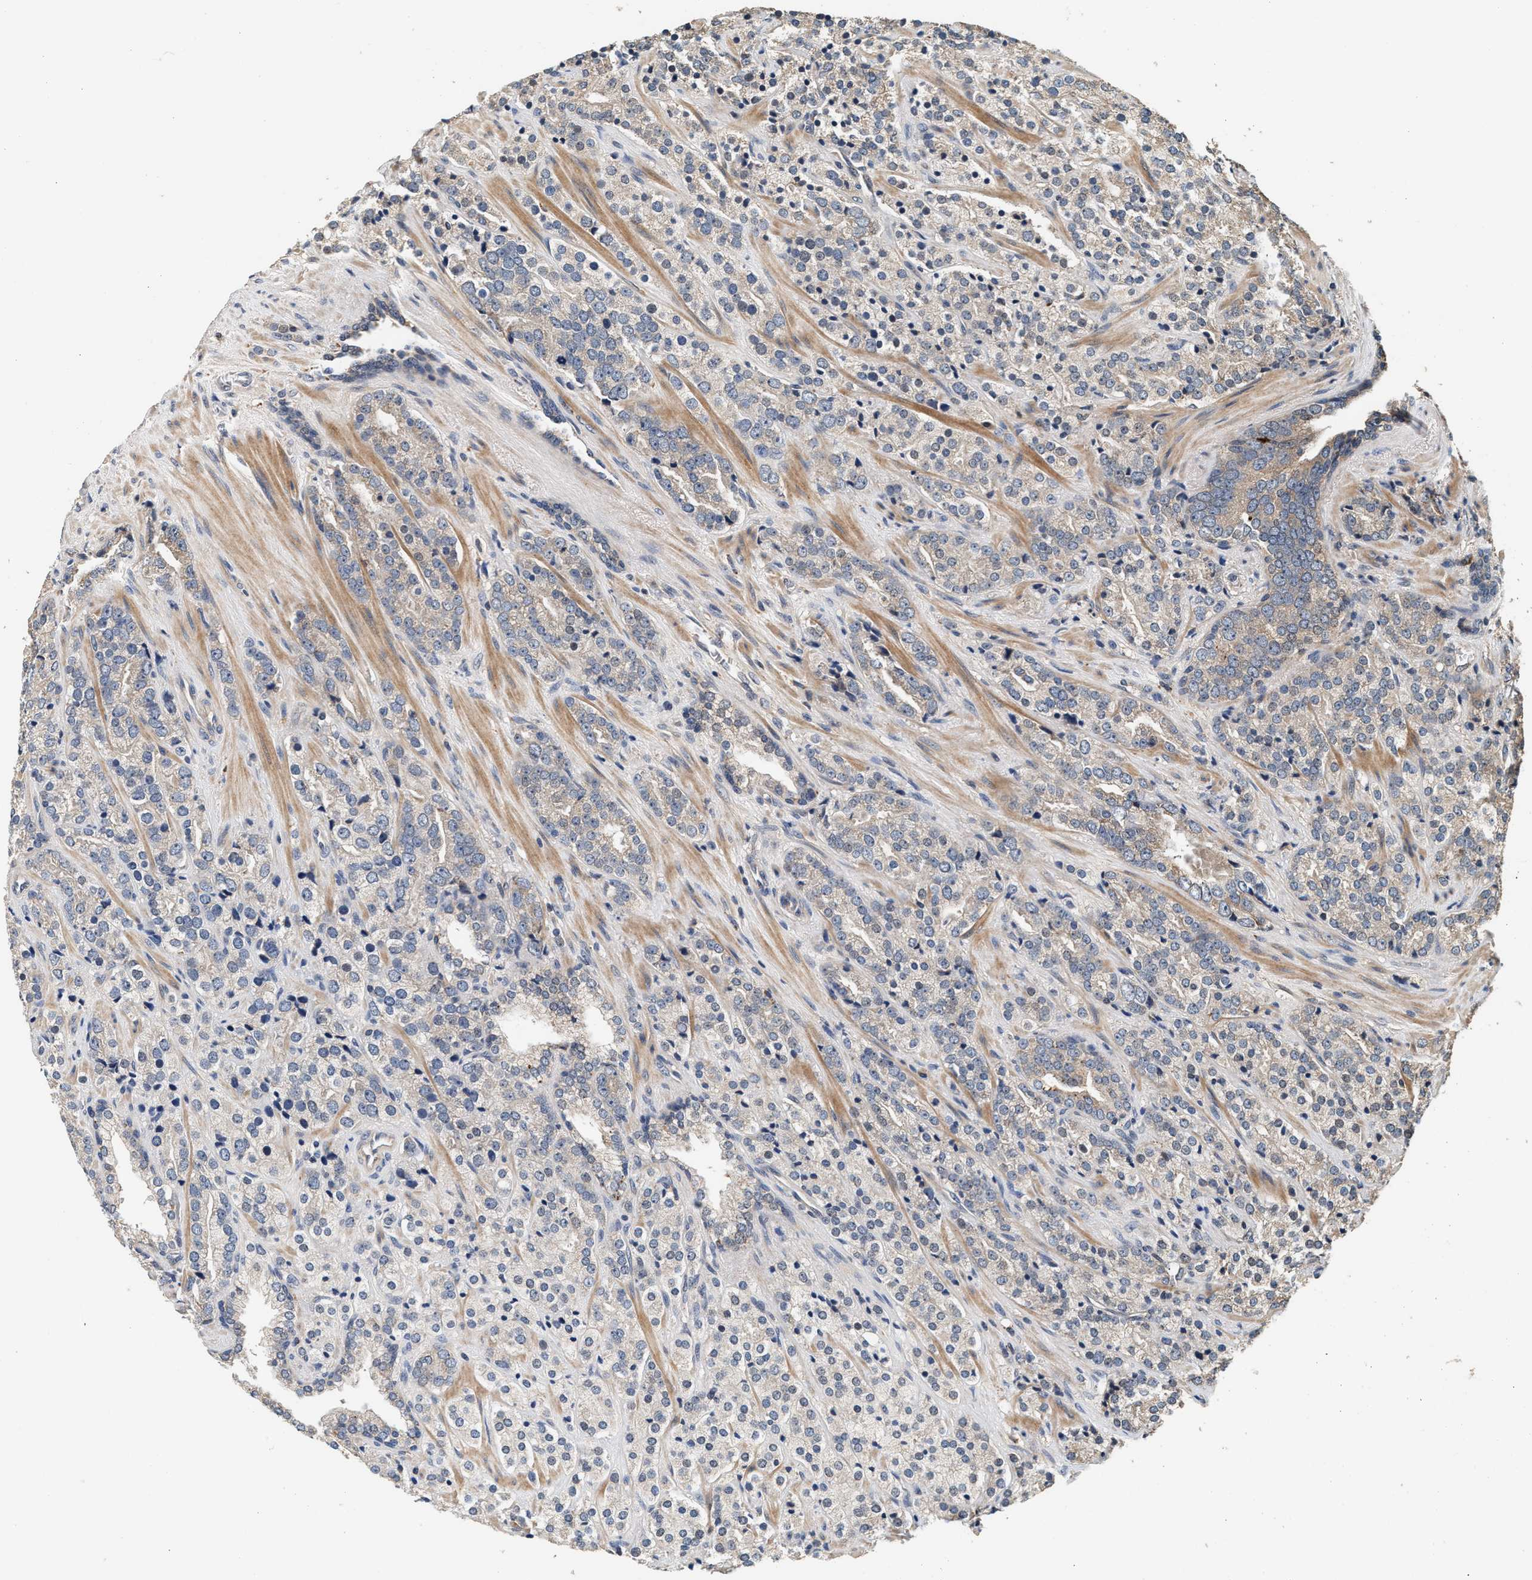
{"staining": {"intensity": "weak", "quantity": "25%-75%", "location": "cytoplasmic/membranous"}, "tissue": "prostate cancer", "cell_type": "Tumor cells", "image_type": "cancer", "snomed": [{"axis": "morphology", "description": "Adenocarcinoma, High grade"}, {"axis": "topography", "description": "Prostate"}], "caption": "DAB immunohistochemical staining of adenocarcinoma (high-grade) (prostate) reveals weak cytoplasmic/membranous protein expression in approximately 25%-75% of tumor cells.", "gene": "PTGR3", "patient": {"sex": "male", "age": 71}}